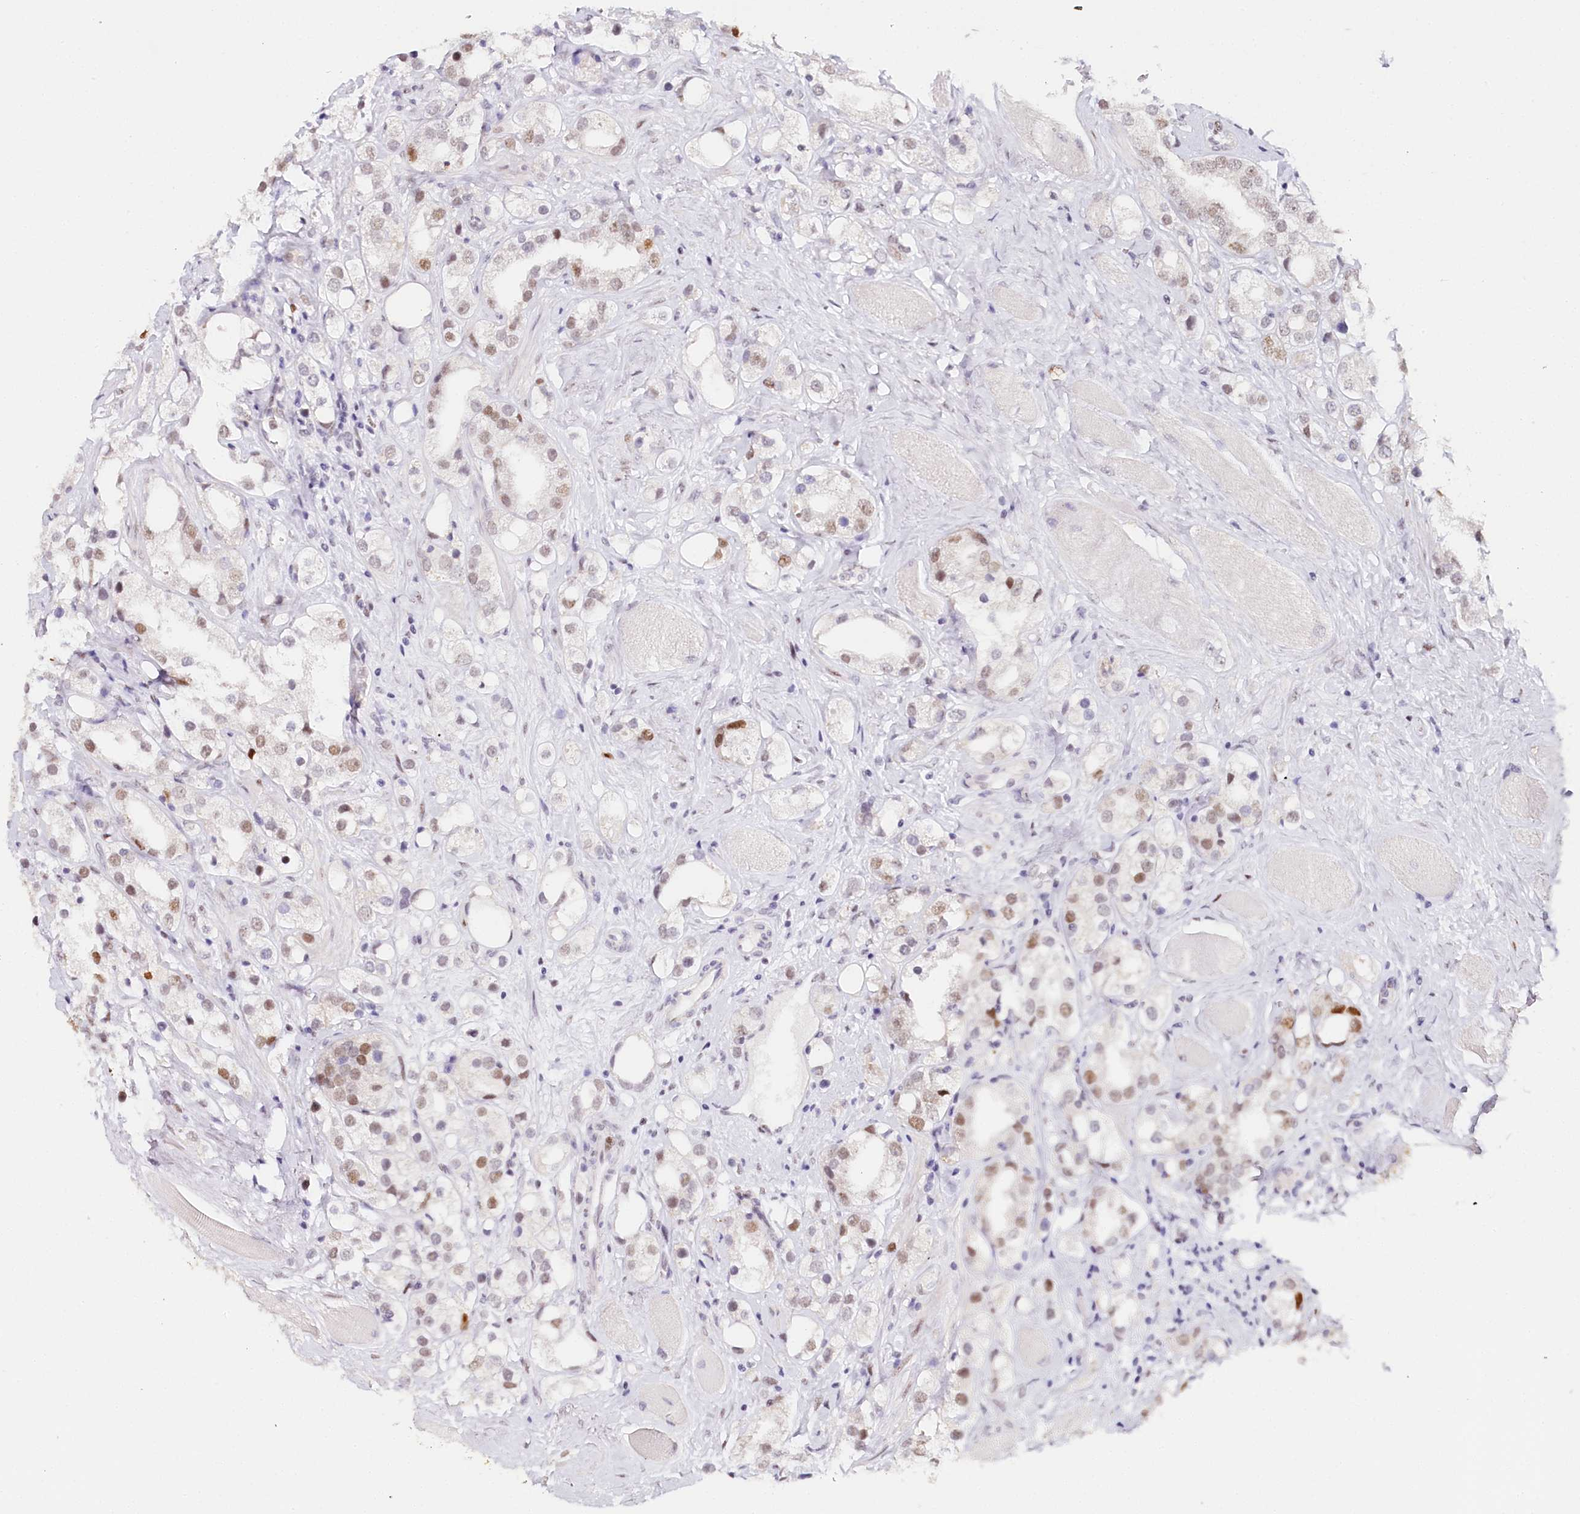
{"staining": {"intensity": "moderate", "quantity": "25%-75%", "location": "nuclear"}, "tissue": "prostate cancer", "cell_type": "Tumor cells", "image_type": "cancer", "snomed": [{"axis": "morphology", "description": "Adenocarcinoma, NOS"}, {"axis": "topography", "description": "Prostate"}], "caption": "Protein analysis of prostate cancer tissue reveals moderate nuclear staining in about 25%-75% of tumor cells.", "gene": "TP53", "patient": {"sex": "male", "age": 79}}